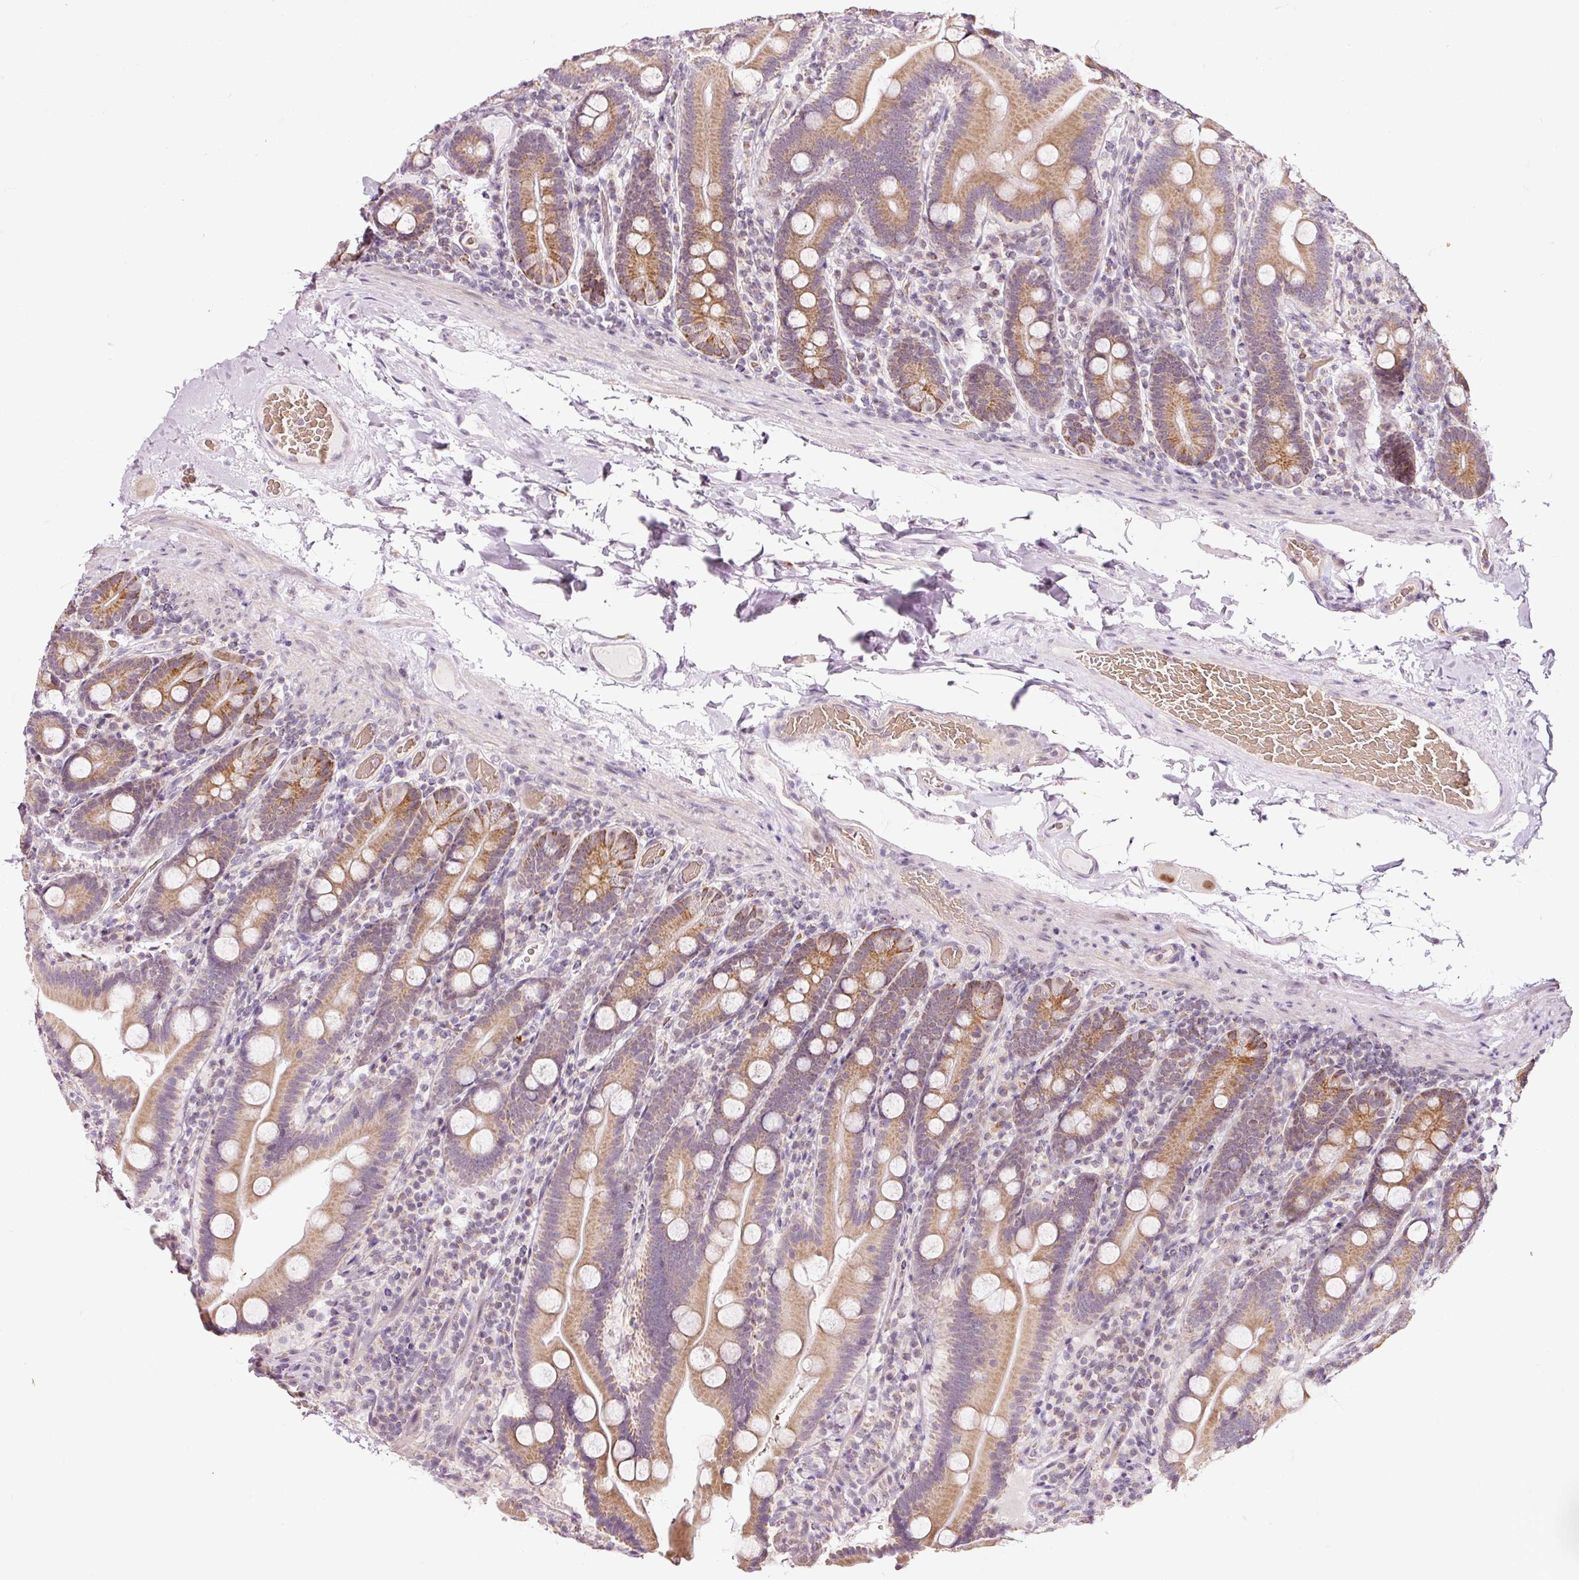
{"staining": {"intensity": "moderate", "quantity": ">75%", "location": "cytoplasmic/membranous"}, "tissue": "duodenum", "cell_type": "Glandular cells", "image_type": "normal", "snomed": [{"axis": "morphology", "description": "Normal tissue, NOS"}, {"axis": "topography", "description": "Duodenum"}], "caption": "Immunohistochemical staining of normal human duodenum shows medium levels of moderate cytoplasmic/membranous expression in approximately >75% of glandular cells.", "gene": "ZNF460", "patient": {"sex": "male", "age": 55}}